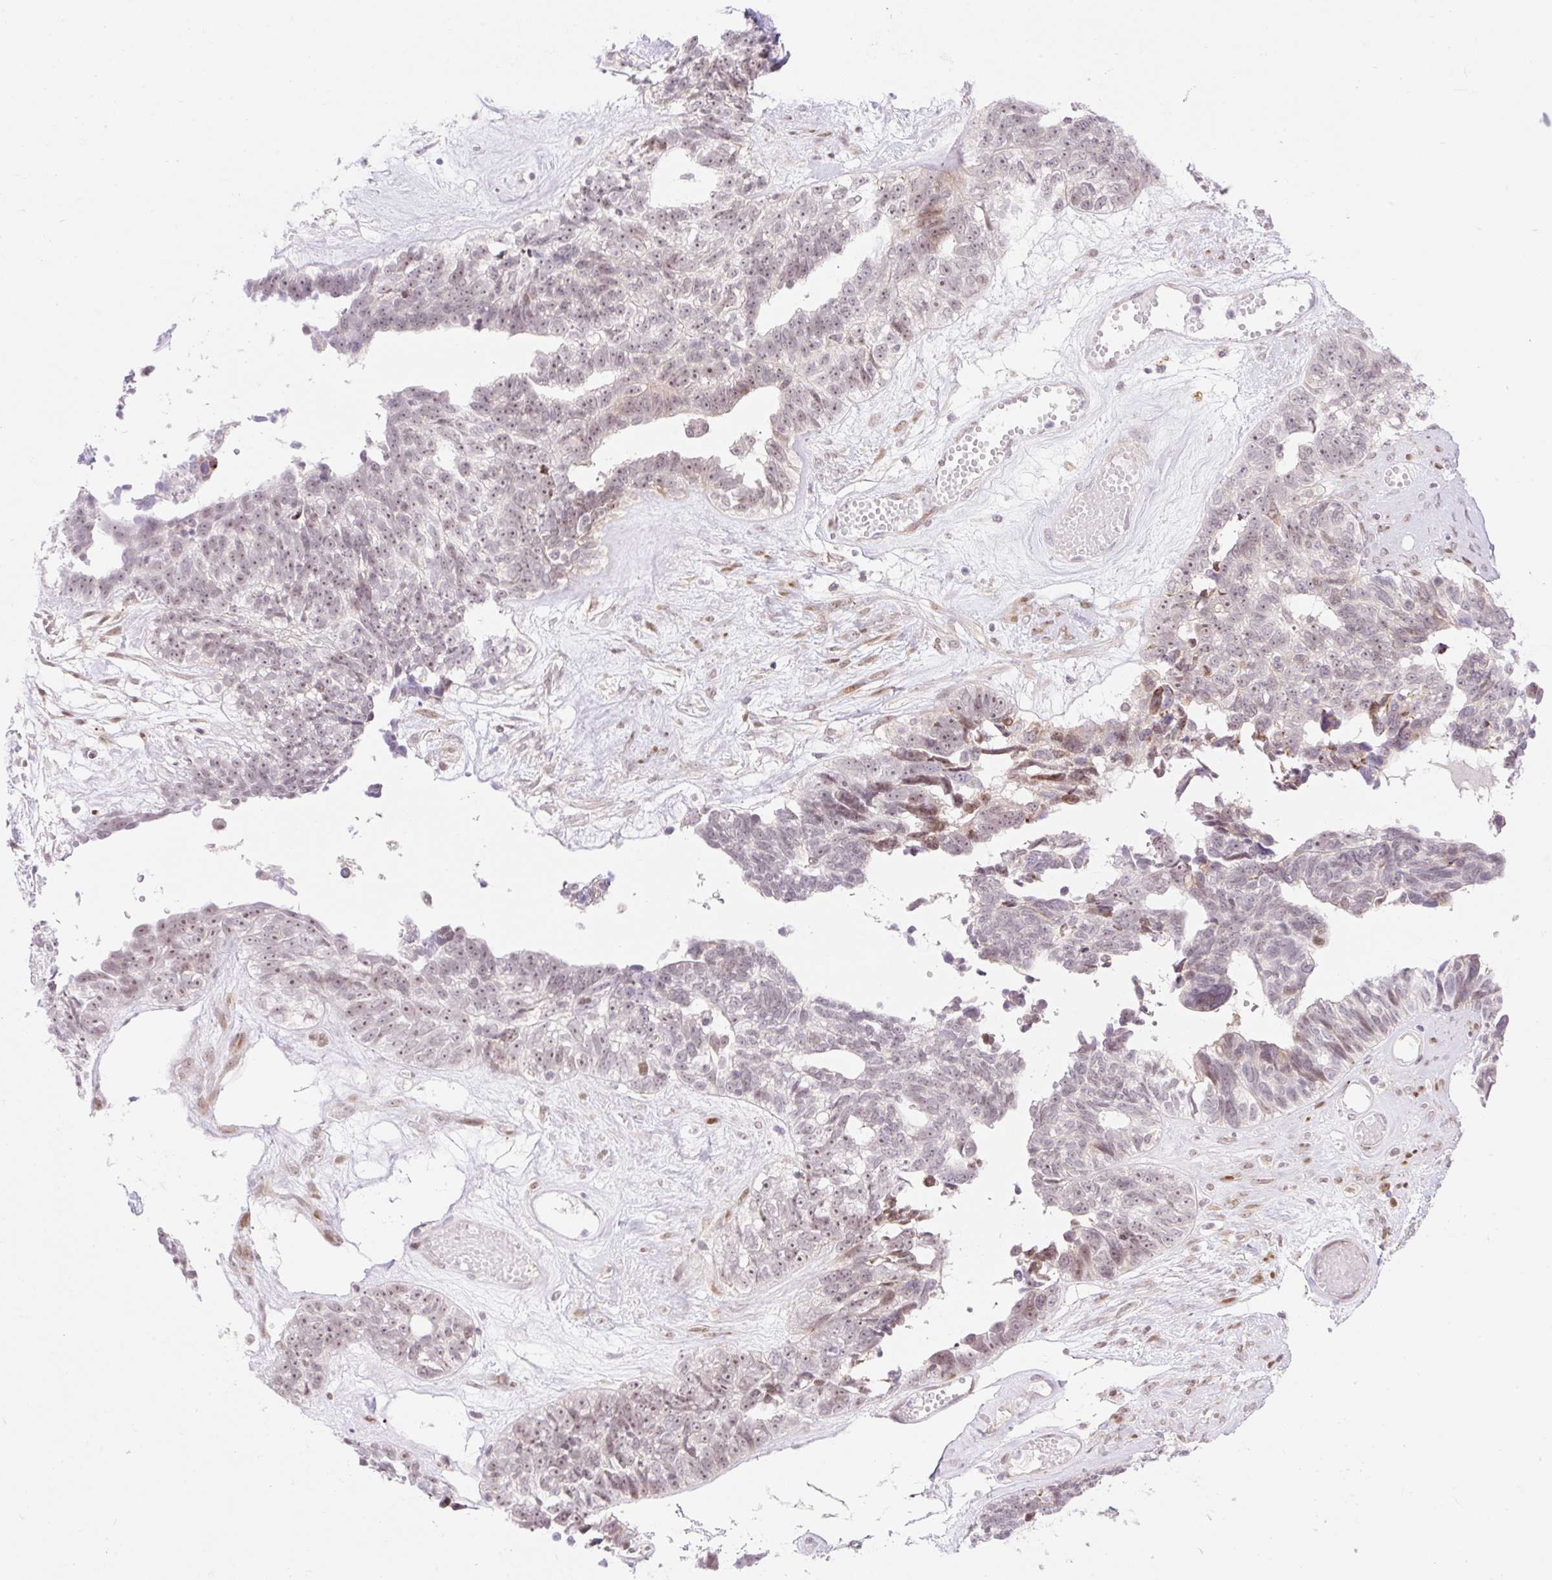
{"staining": {"intensity": "moderate", "quantity": "<25%", "location": "cytoplasmic/membranous,nuclear"}, "tissue": "ovarian cancer", "cell_type": "Tumor cells", "image_type": "cancer", "snomed": [{"axis": "morphology", "description": "Cystadenocarcinoma, serous, NOS"}, {"axis": "topography", "description": "Ovary"}], "caption": "Immunohistochemistry (IHC) image of neoplastic tissue: ovarian serous cystadenocarcinoma stained using immunohistochemistry (IHC) reveals low levels of moderate protein expression localized specifically in the cytoplasmic/membranous and nuclear of tumor cells, appearing as a cytoplasmic/membranous and nuclear brown color.", "gene": "ZFP41", "patient": {"sex": "female", "age": 79}}